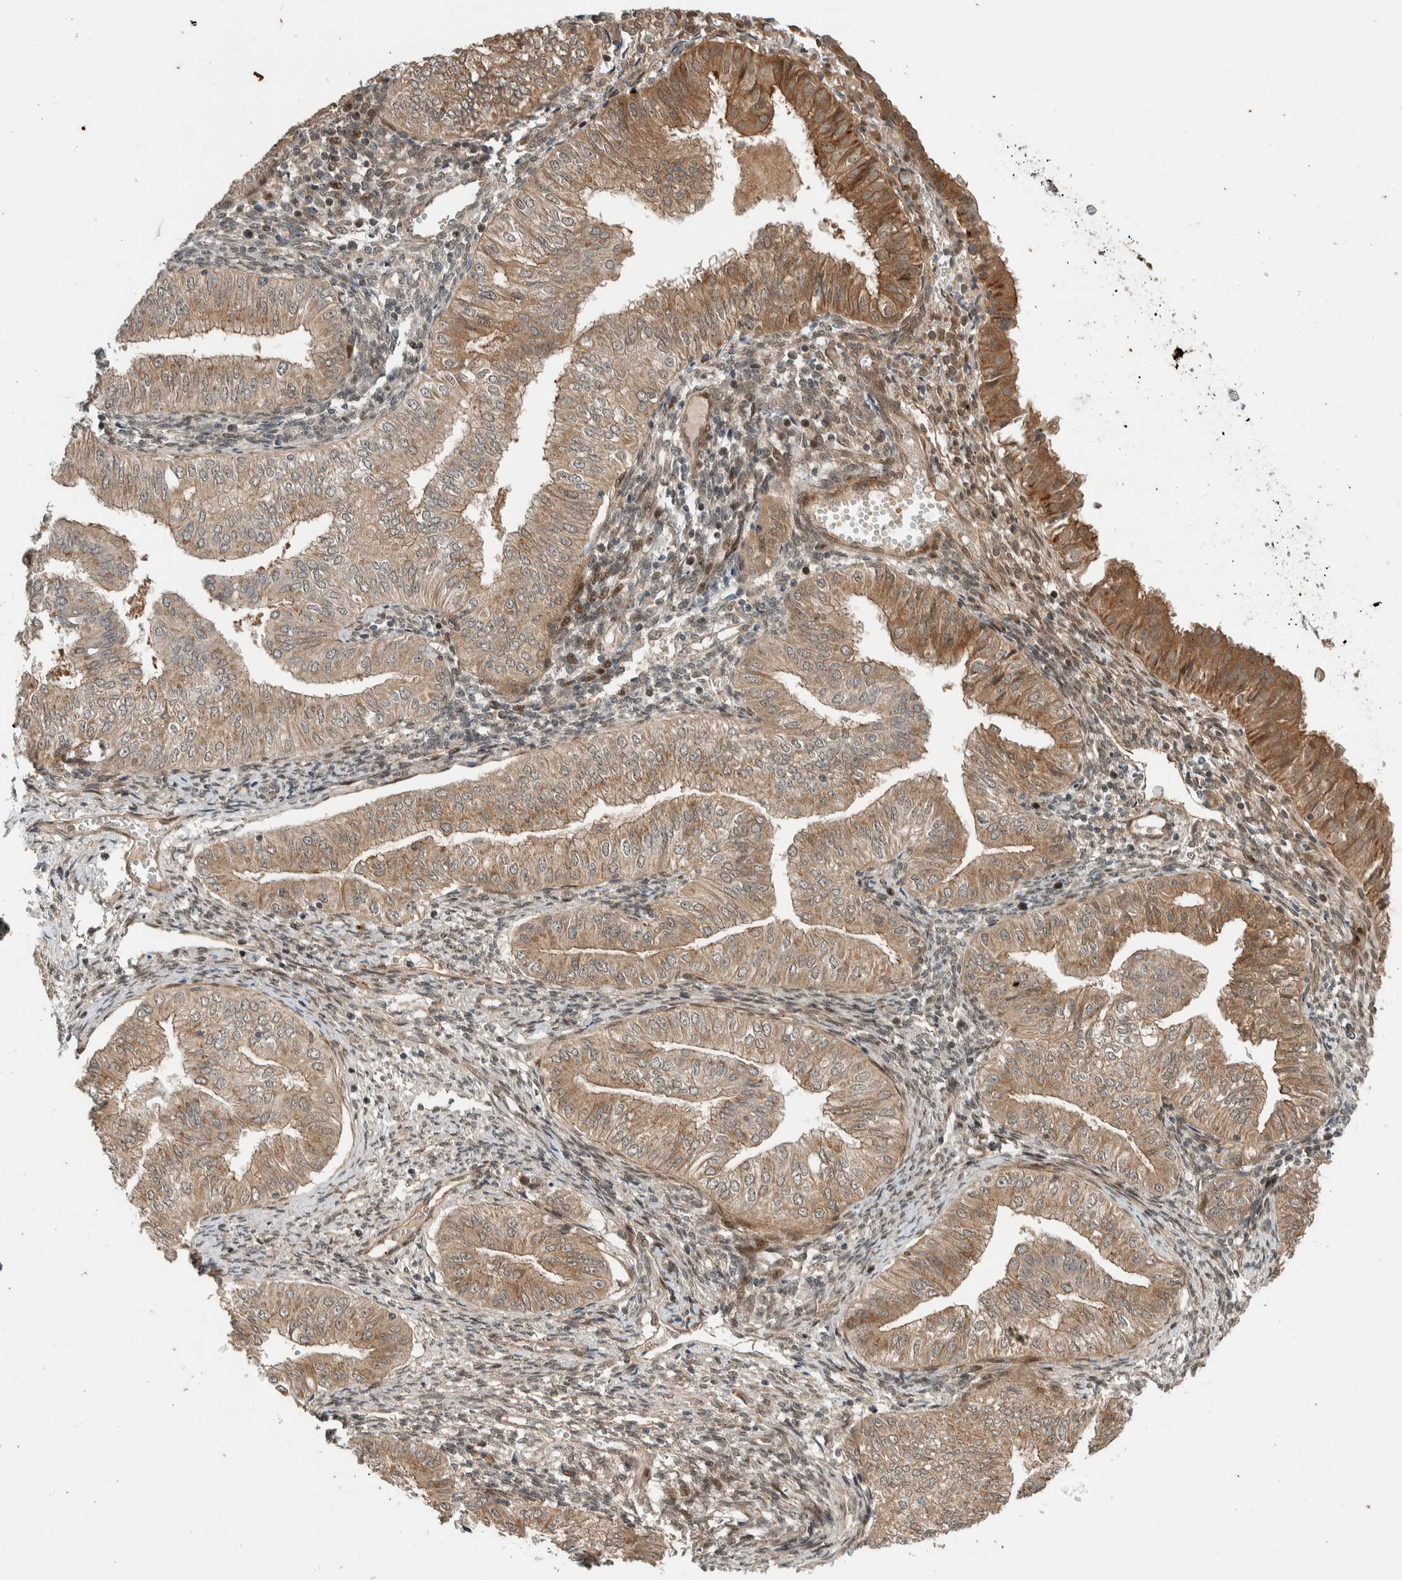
{"staining": {"intensity": "moderate", "quantity": ">75%", "location": "cytoplasmic/membranous"}, "tissue": "endometrial cancer", "cell_type": "Tumor cells", "image_type": "cancer", "snomed": [{"axis": "morphology", "description": "Normal tissue, NOS"}, {"axis": "morphology", "description": "Adenocarcinoma, NOS"}, {"axis": "topography", "description": "Endometrium"}], "caption": "A micrograph of human endometrial cancer (adenocarcinoma) stained for a protein exhibits moderate cytoplasmic/membranous brown staining in tumor cells. Nuclei are stained in blue.", "gene": "STXBP4", "patient": {"sex": "female", "age": 53}}